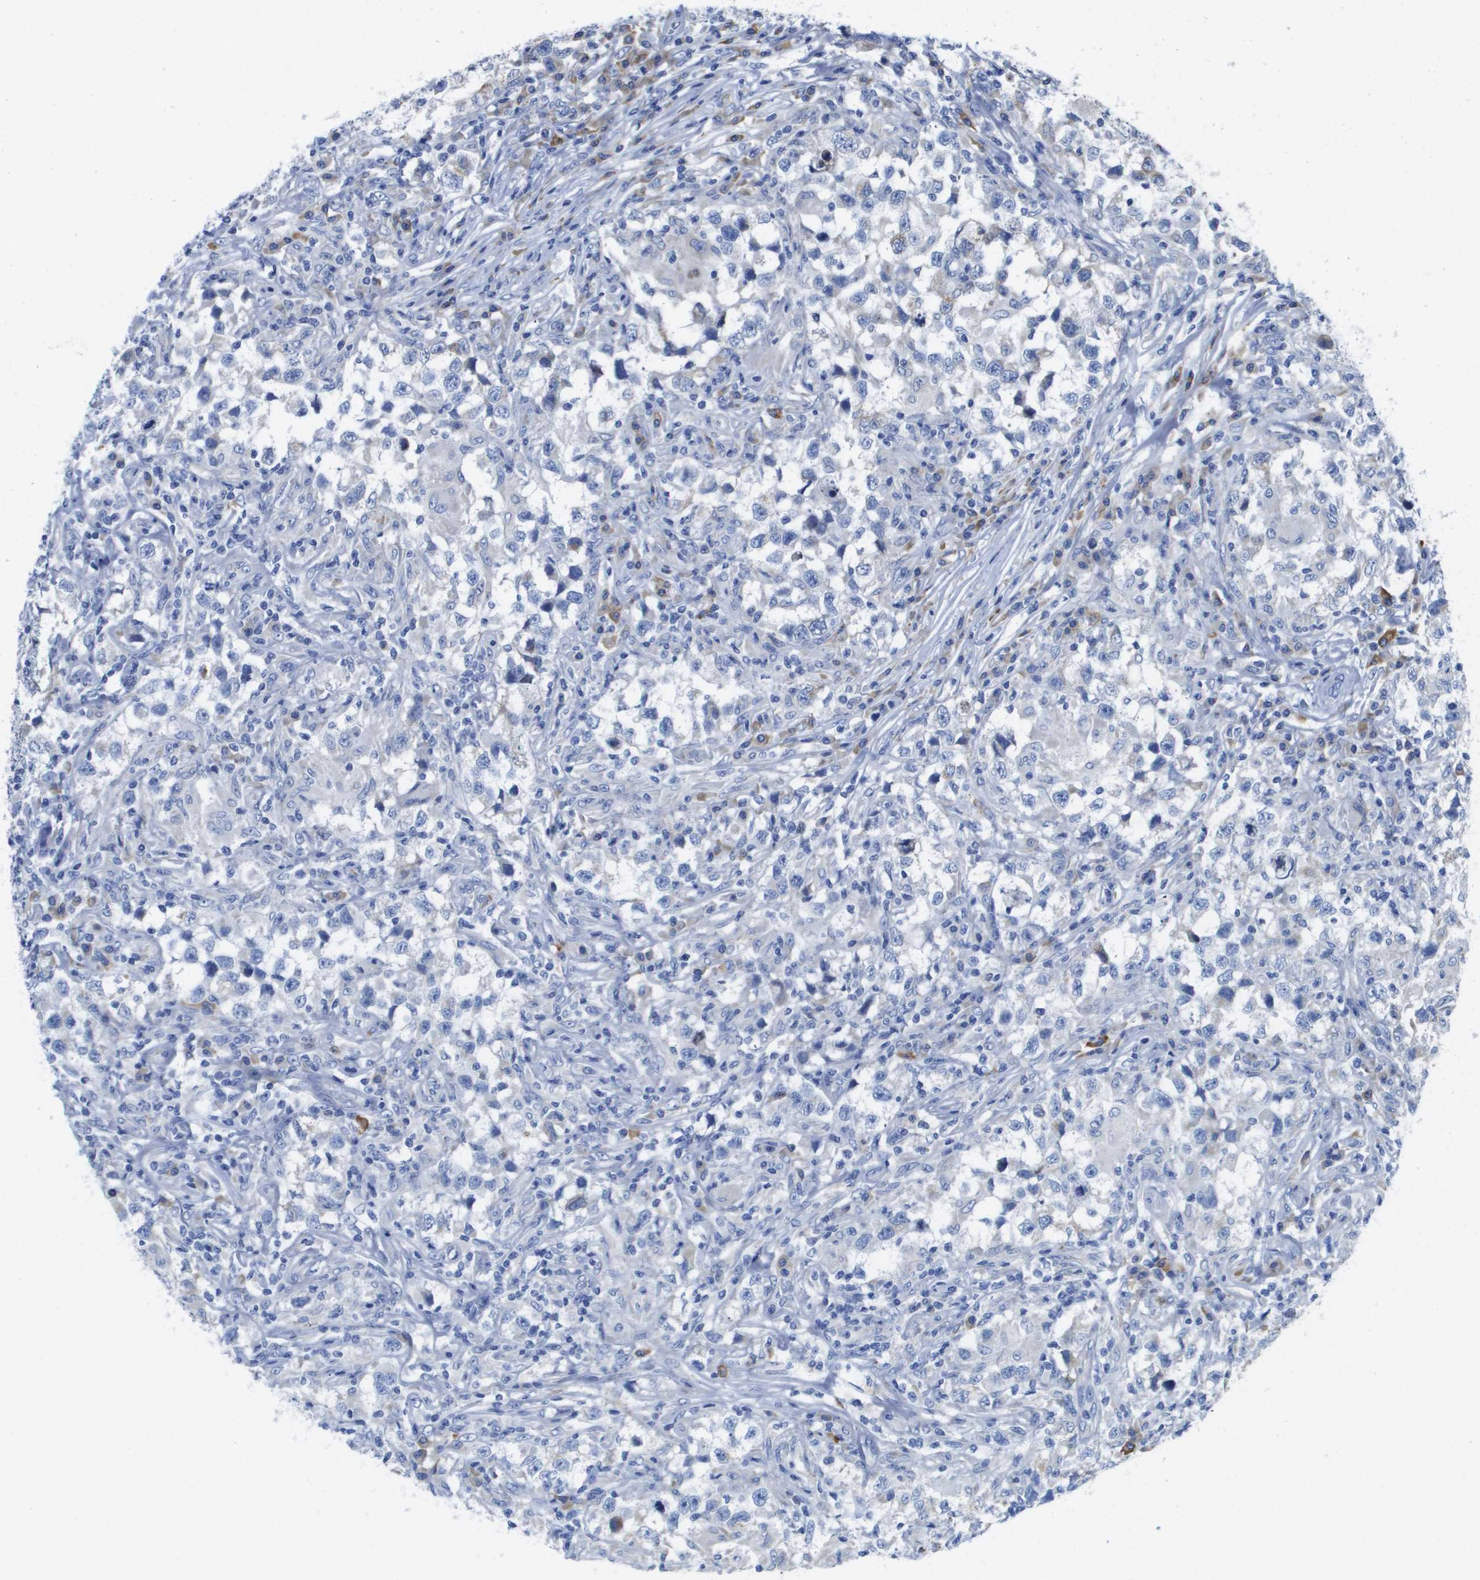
{"staining": {"intensity": "negative", "quantity": "none", "location": "none"}, "tissue": "testis cancer", "cell_type": "Tumor cells", "image_type": "cancer", "snomed": [{"axis": "morphology", "description": "Carcinoma, Embryonal, NOS"}, {"axis": "topography", "description": "Testis"}], "caption": "DAB immunohistochemical staining of embryonal carcinoma (testis) displays no significant positivity in tumor cells. Brightfield microscopy of immunohistochemistry (IHC) stained with DAB (brown) and hematoxylin (blue), captured at high magnification.", "gene": "SDR42E1", "patient": {"sex": "male", "age": 21}}